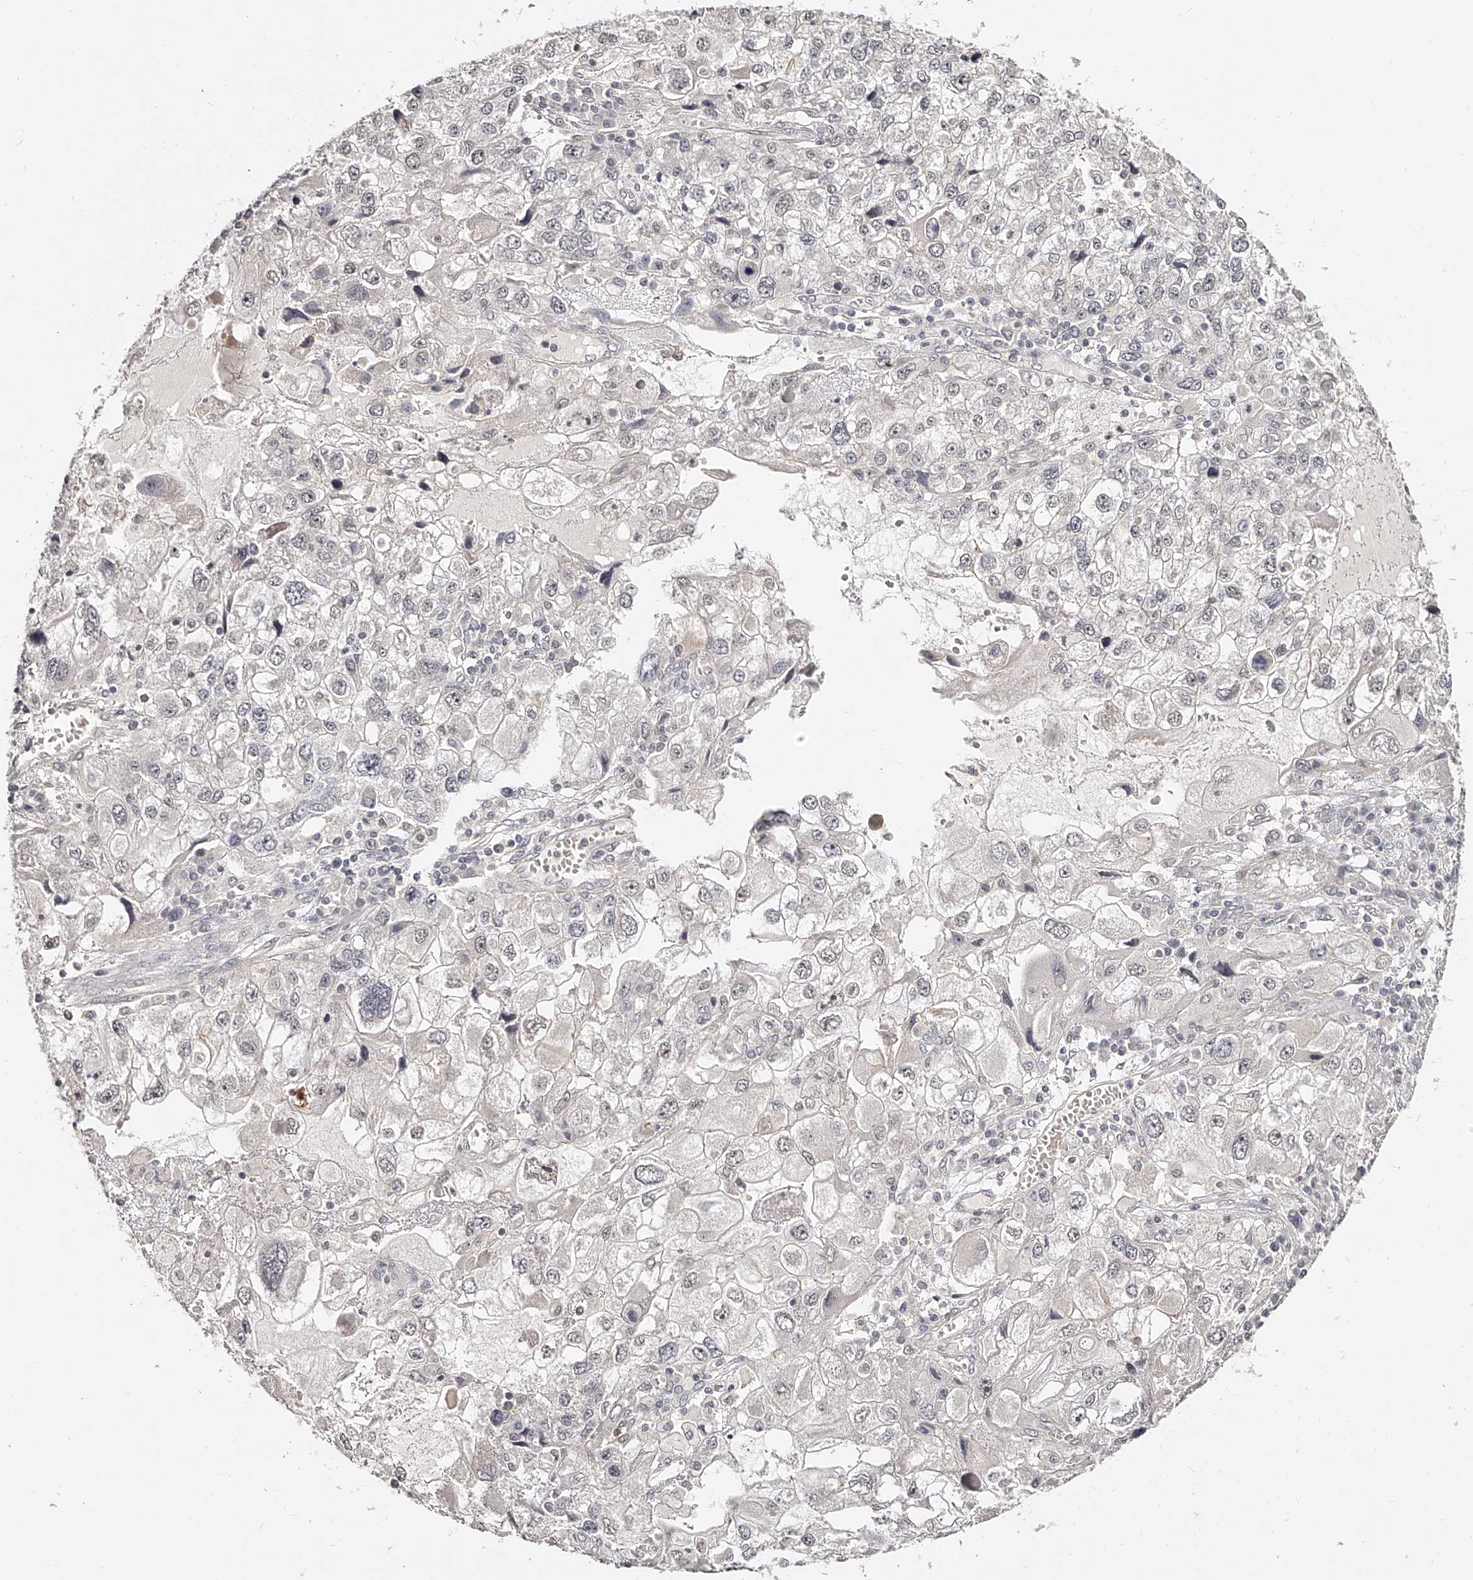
{"staining": {"intensity": "negative", "quantity": "none", "location": "none"}, "tissue": "endometrial cancer", "cell_type": "Tumor cells", "image_type": "cancer", "snomed": [{"axis": "morphology", "description": "Adenocarcinoma, NOS"}, {"axis": "topography", "description": "Endometrium"}], "caption": "This is a photomicrograph of immunohistochemistry staining of adenocarcinoma (endometrial), which shows no staining in tumor cells.", "gene": "ZNF789", "patient": {"sex": "female", "age": 49}}